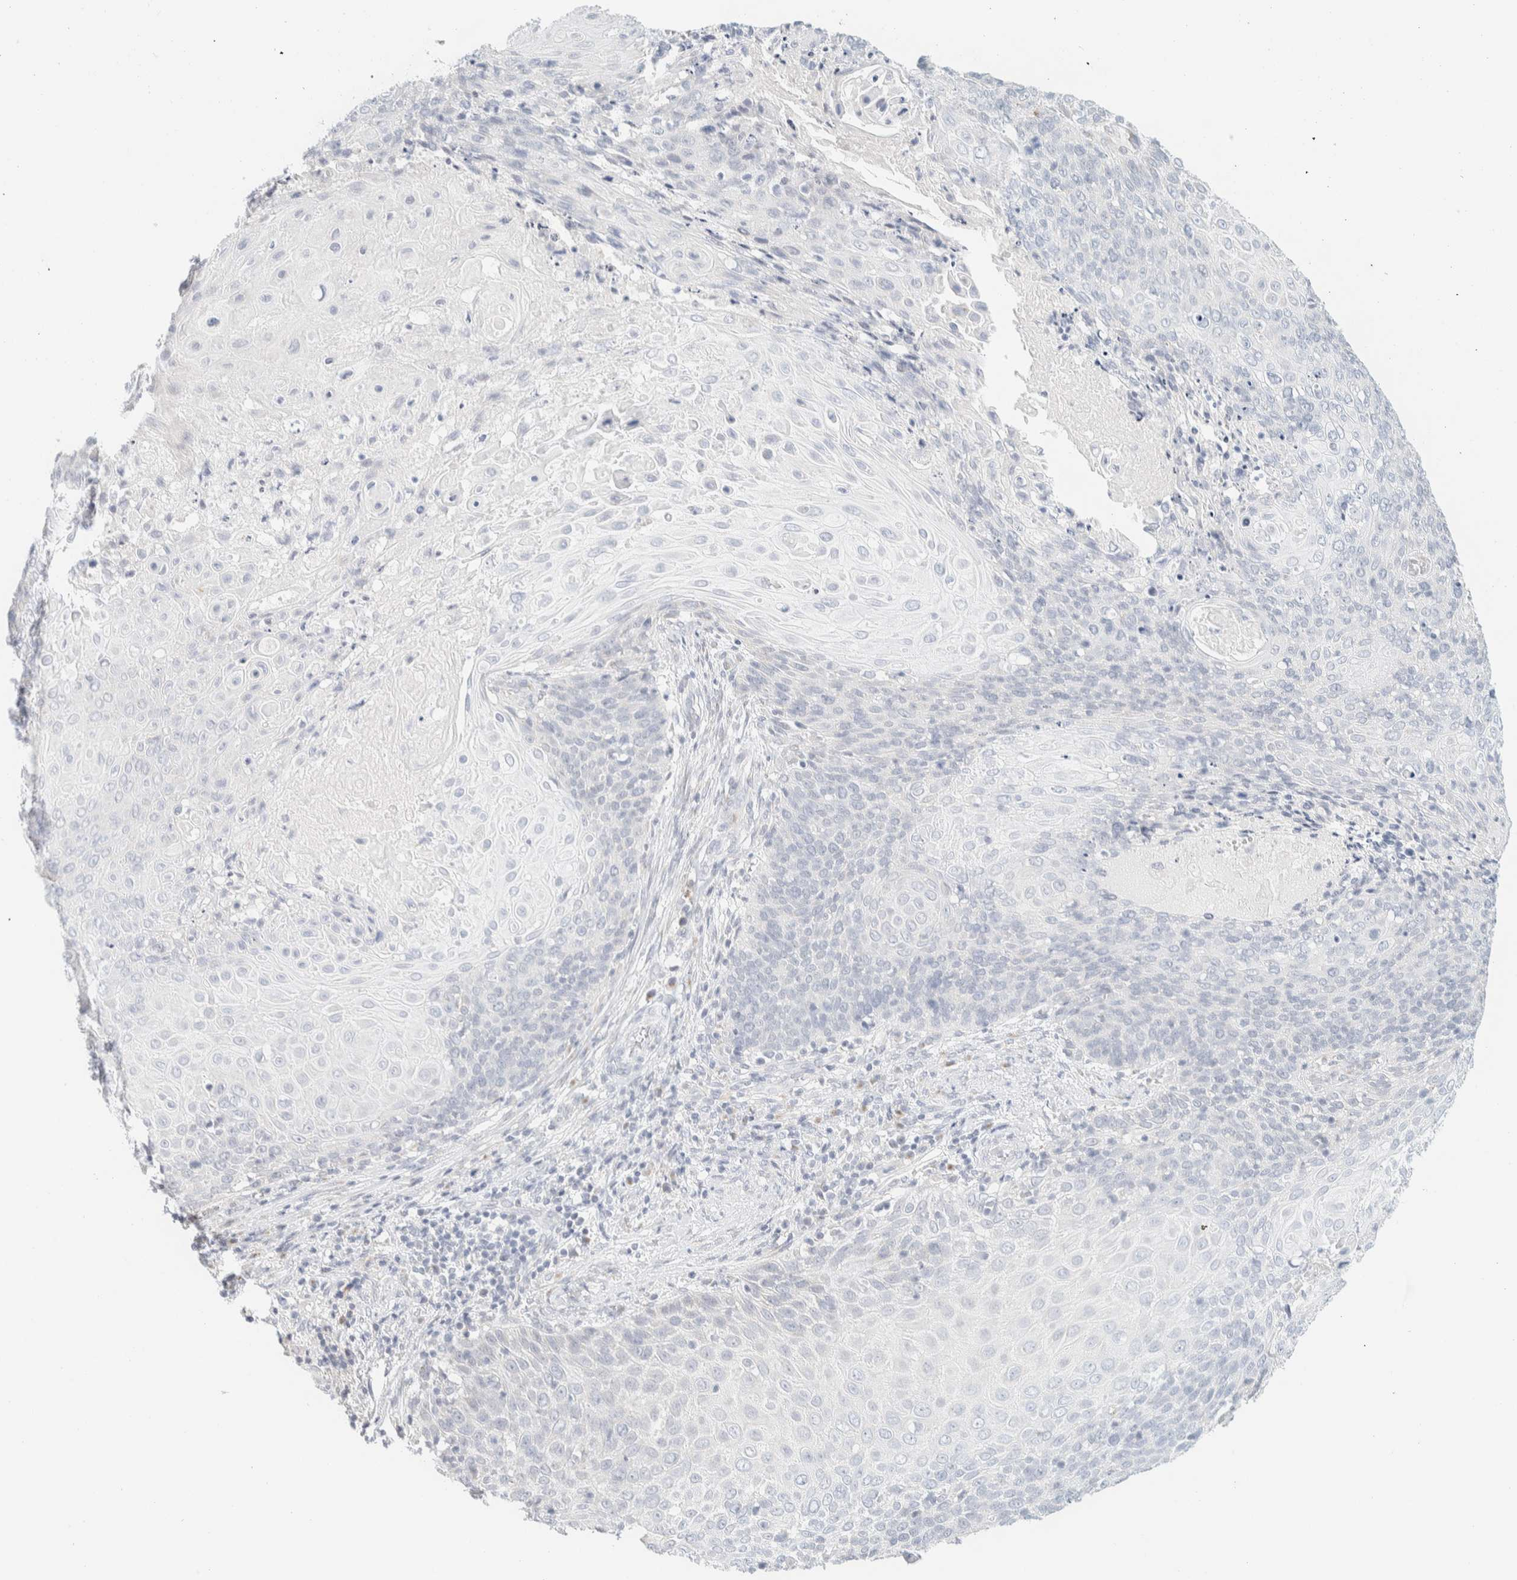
{"staining": {"intensity": "negative", "quantity": "none", "location": "none"}, "tissue": "cervical cancer", "cell_type": "Tumor cells", "image_type": "cancer", "snomed": [{"axis": "morphology", "description": "Squamous cell carcinoma, NOS"}, {"axis": "topography", "description": "Cervix"}], "caption": "High magnification brightfield microscopy of cervical squamous cell carcinoma stained with DAB (brown) and counterstained with hematoxylin (blue): tumor cells show no significant expression.", "gene": "SPNS3", "patient": {"sex": "female", "age": 39}}